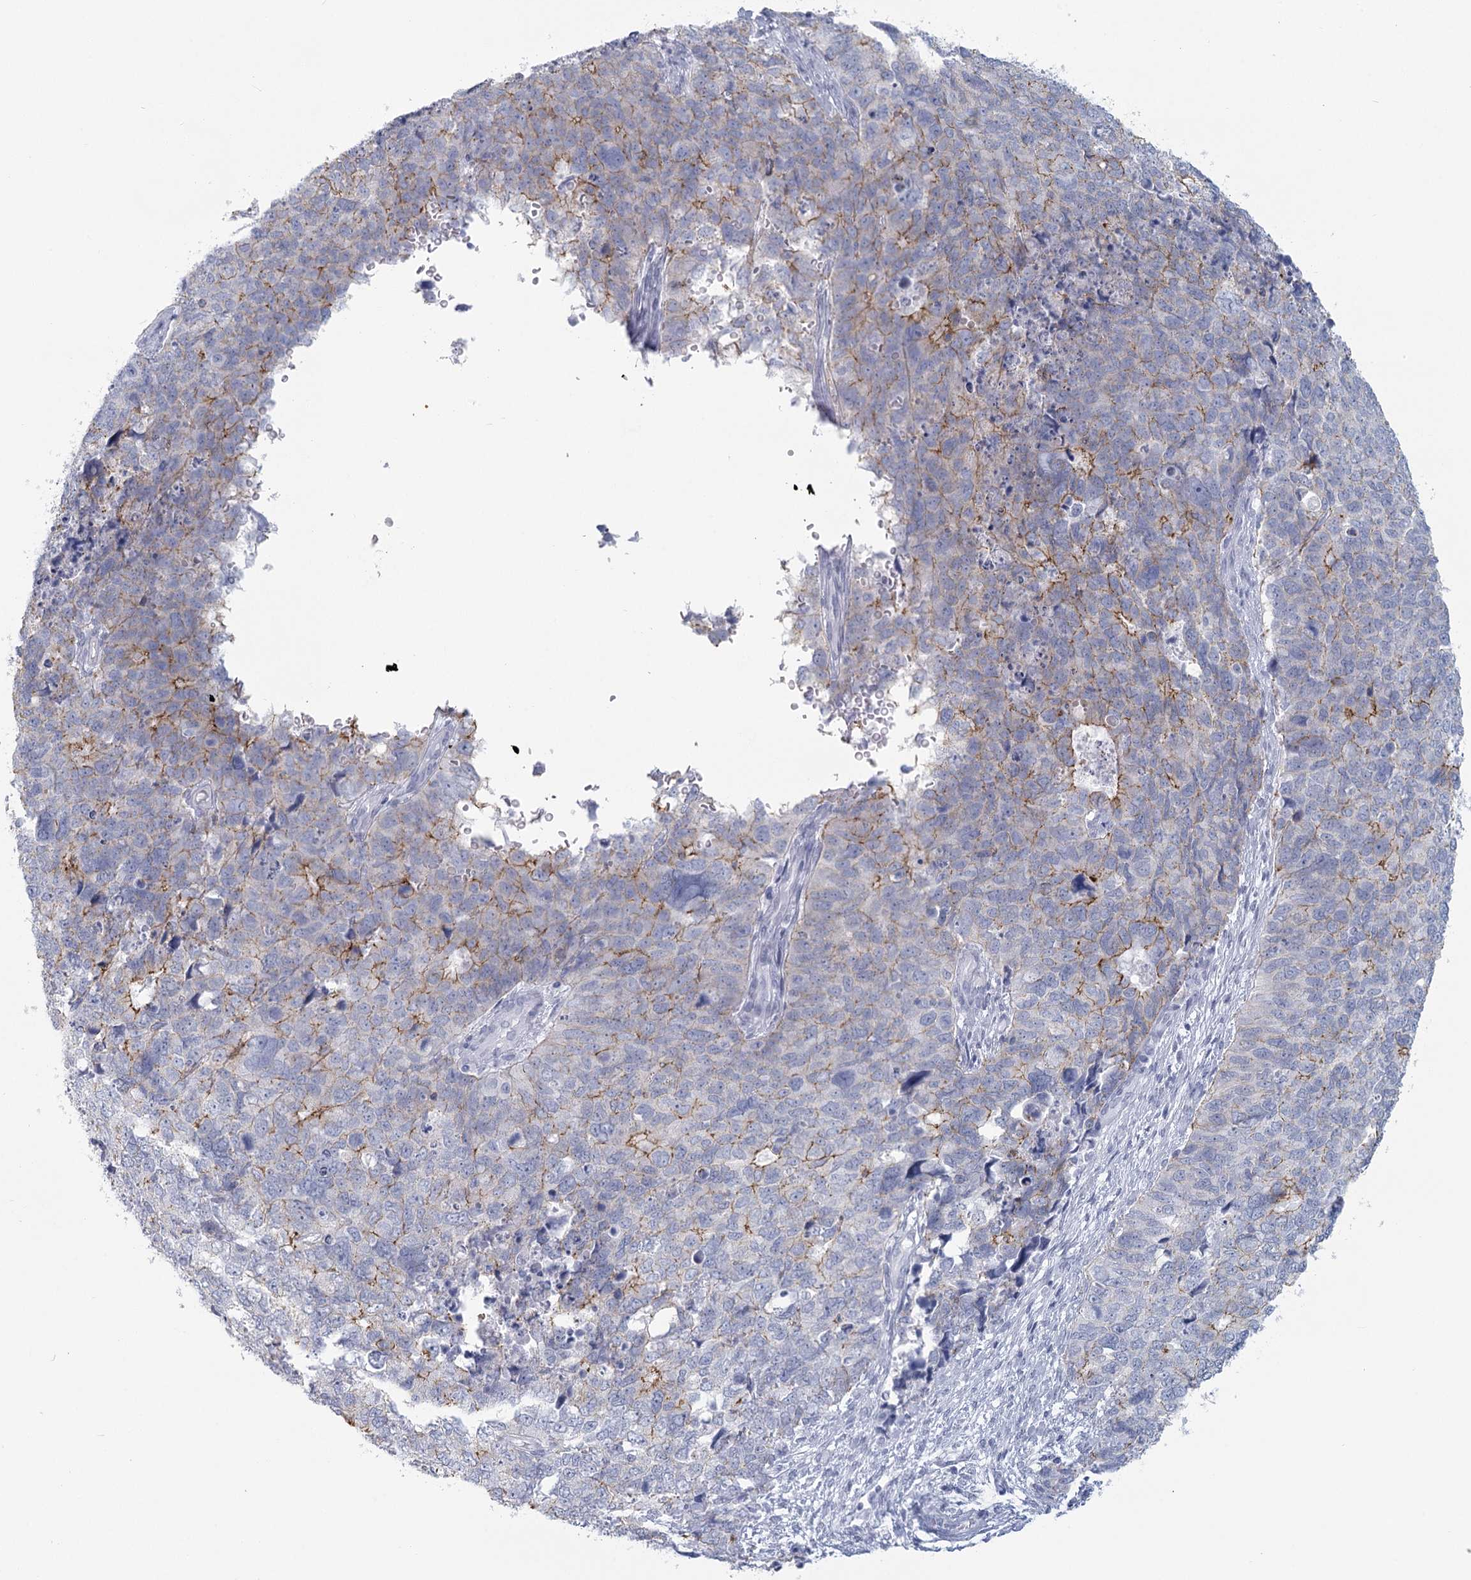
{"staining": {"intensity": "moderate", "quantity": "<25%", "location": "cytoplasmic/membranous"}, "tissue": "cervical cancer", "cell_type": "Tumor cells", "image_type": "cancer", "snomed": [{"axis": "morphology", "description": "Squamous cell carcinoma, NOS"}, {"axis": "topography", "description": "Cervix"}], "caption": "IHC image of squamous cell carcinoma (cervical) stained for a protein (brown), which exhibits low levels of moderate cytoplasmic/membranous staining in approximately <25% of tumor cells.", "gene": "WNT8B", "patient": {"sex": "female", "age": 63}}